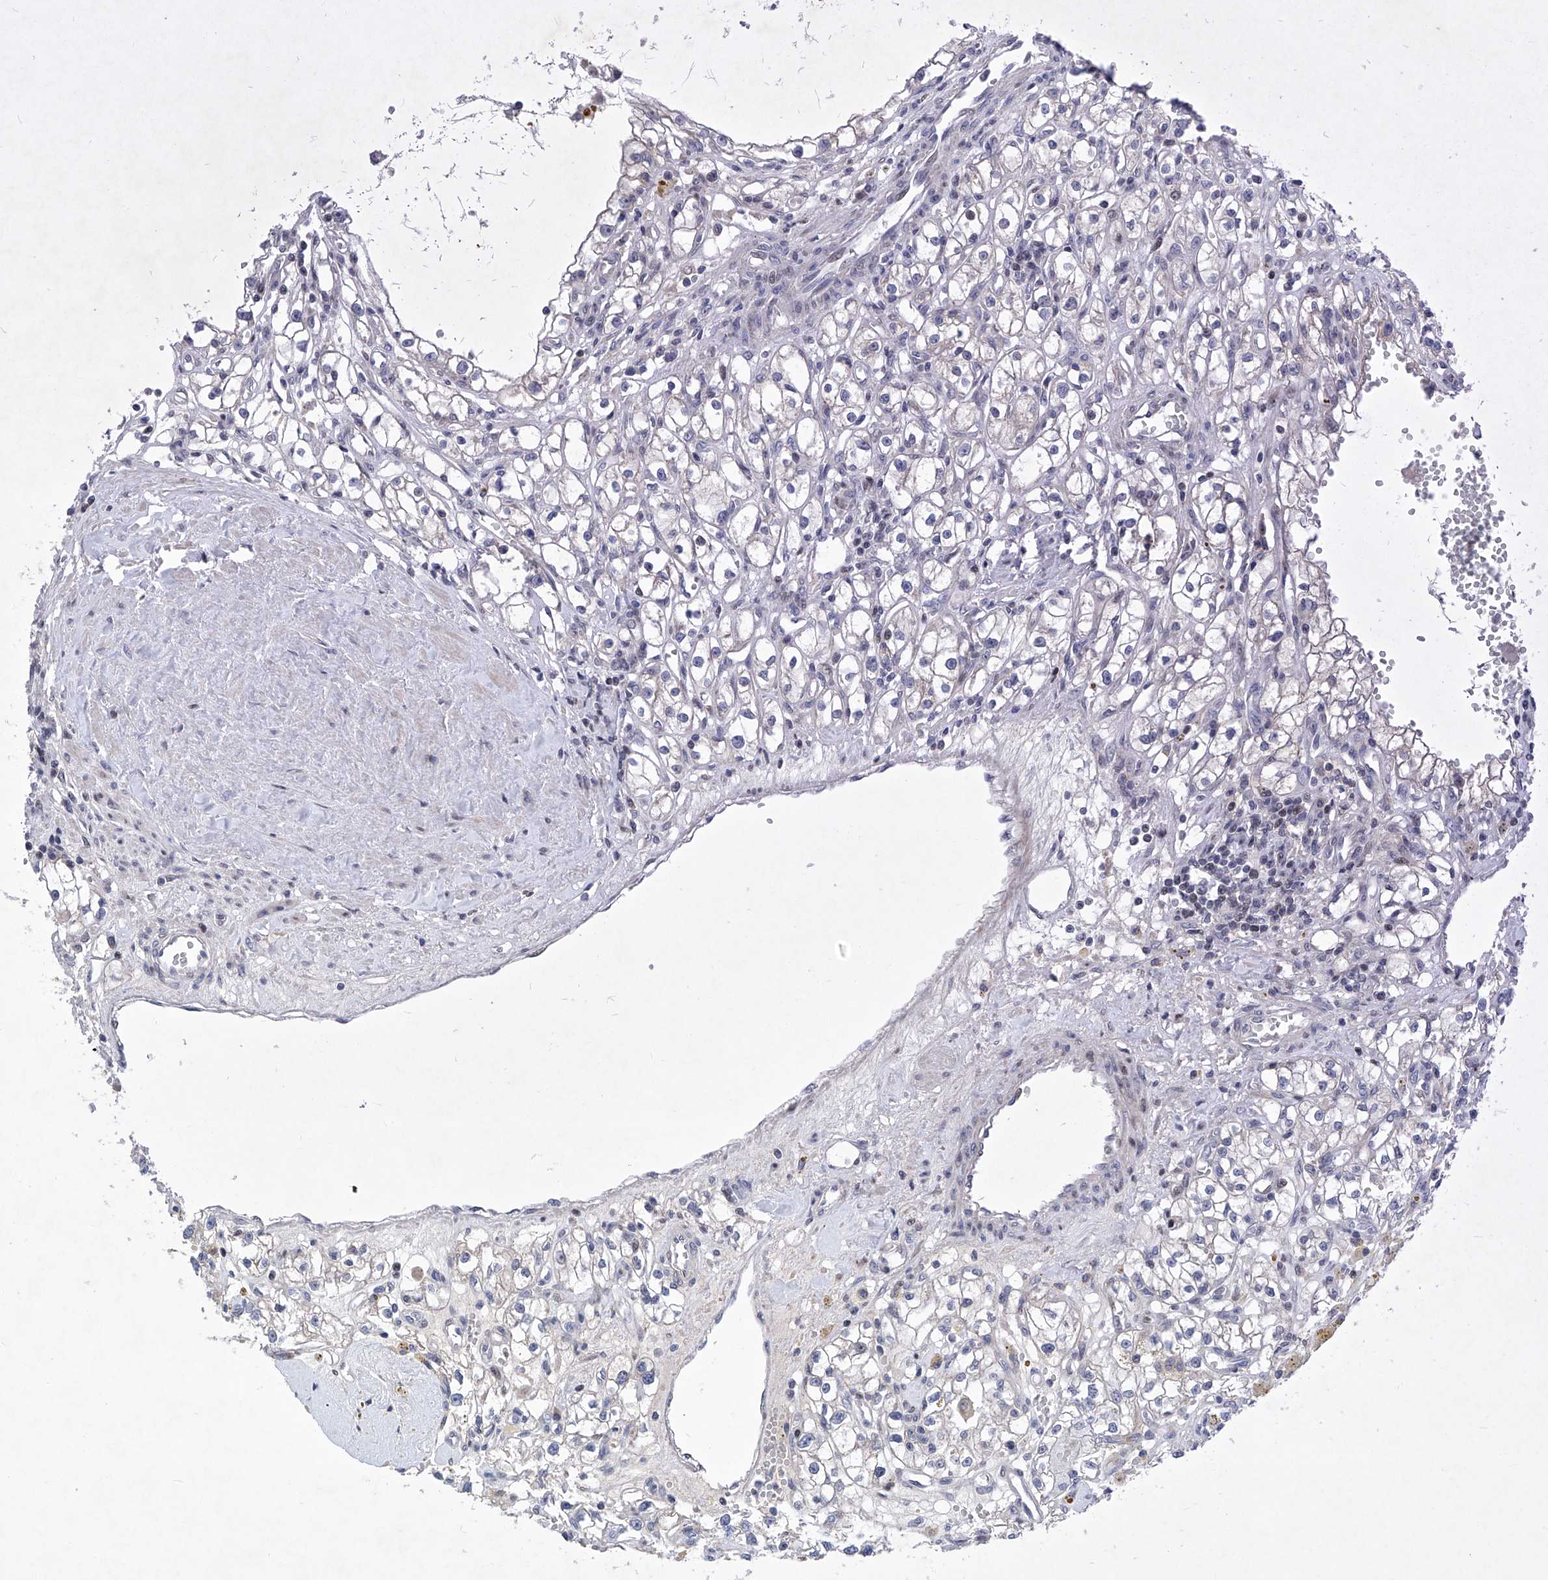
{"staining": {"intensity": "negative", "quantity": "none", "location": "none"}, "tissue": "renal cancer", "cell_type": "Tumor cells", "image_type": "cancer", "snomed": [{"axis": "morphology", "description": "Adenocarcinoma, NOS"}, {"axis": "topography", "description": "Kidney"}], "caption": "Protein analysis of renal cancer (adenocarcinoma) reveals no significant staining in tumor cells.", "gene": "NUFIP1", "patient": {"sex": "male", "age": 56}}